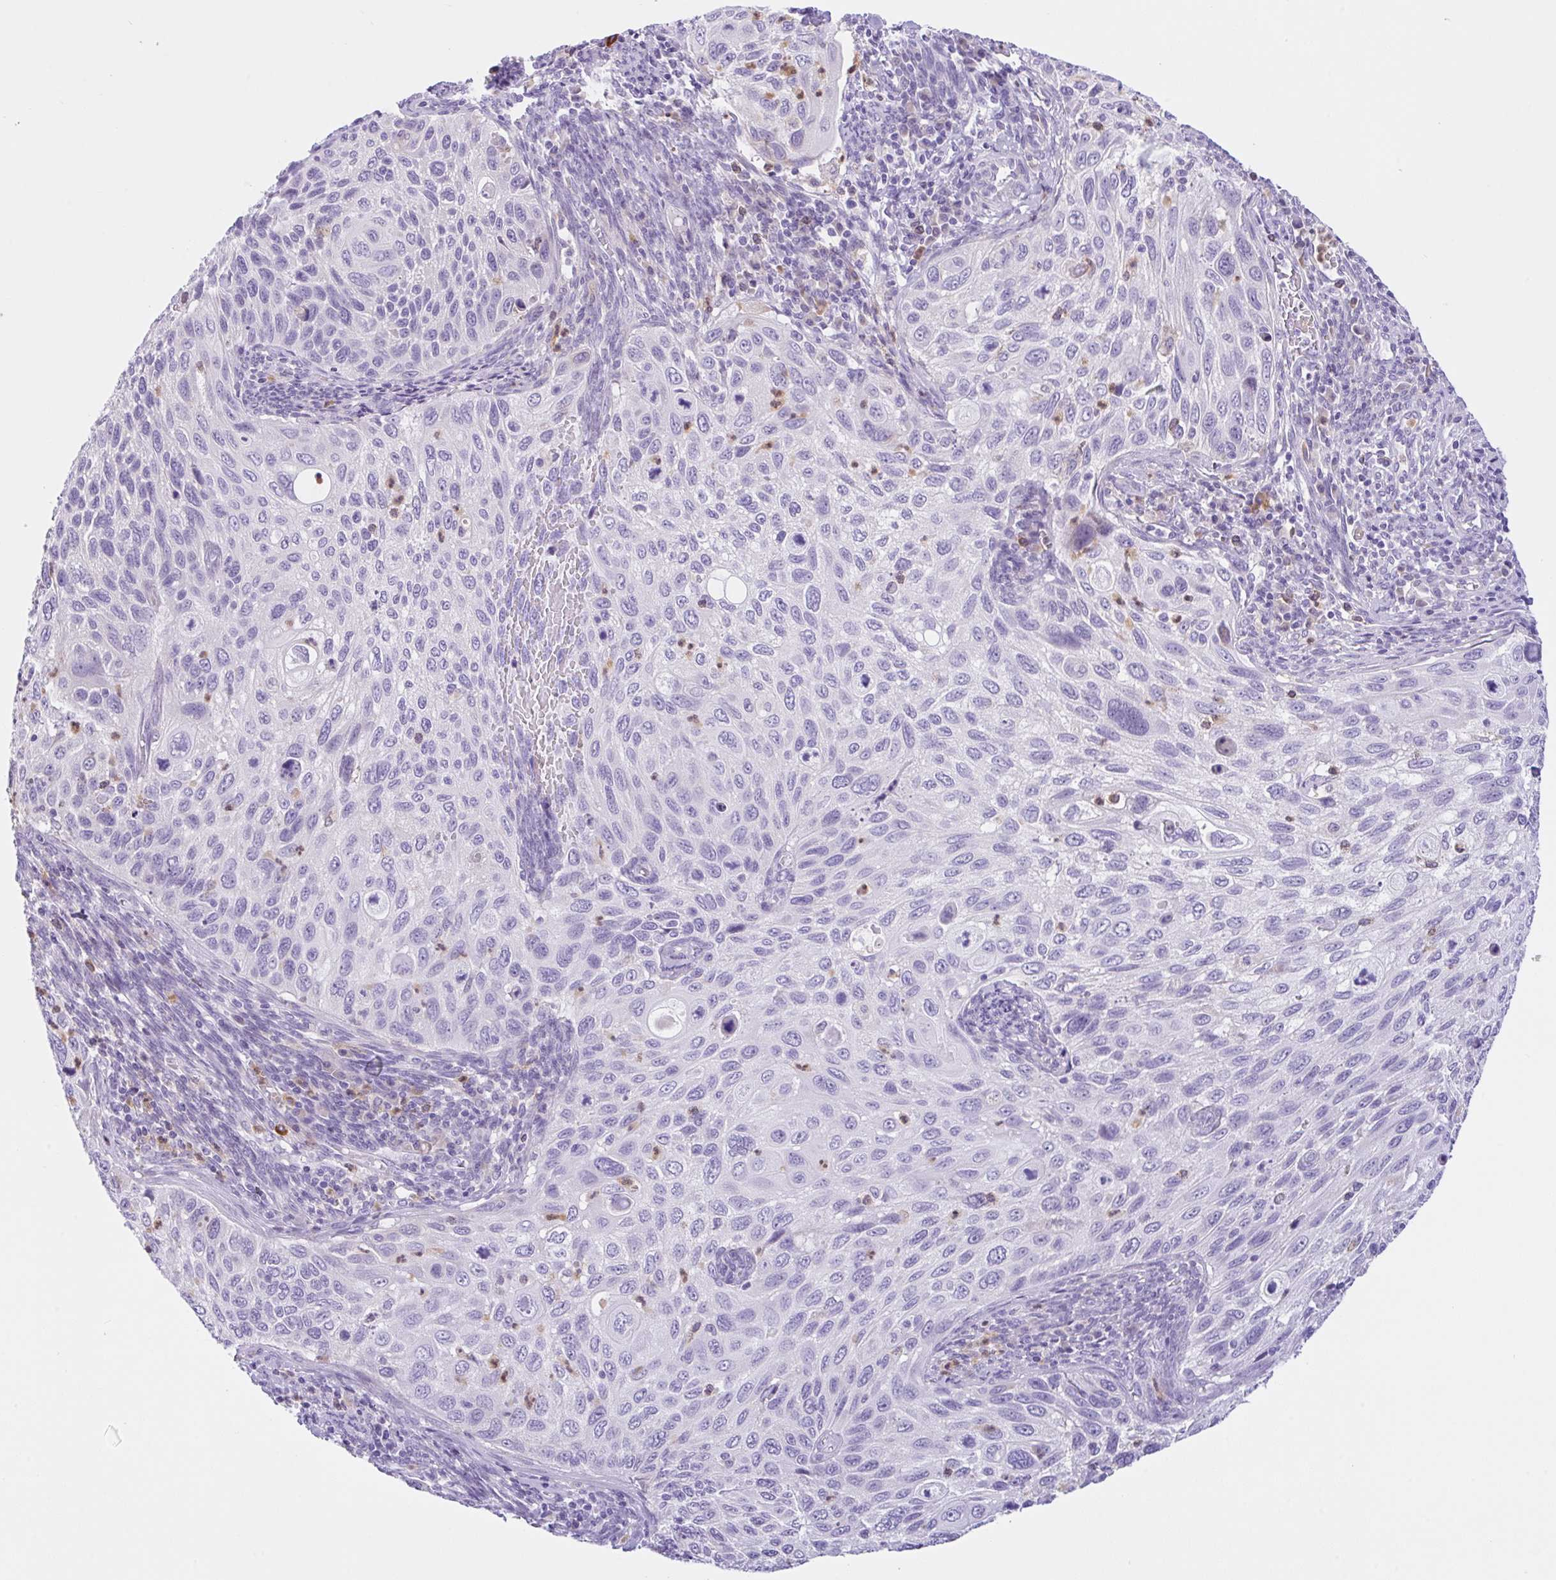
{"staining": {"intensity": "negative", "quantity": "none", "location": "none"}, "tissue": "cervical cancer", "cell_type": "Tumor cells", "image_type": "cancer", "snomed": [{"axis": "morphology", "description": "Squamous cell carcinoma, NOS"}, {"axis": "topography", "description": "Cervix"}], "caption": "High magnification brightfield microscopy of cervical cancer (squamous cell carcinoma) stained with DAB (3,3'-diaminobenzidine) (brown) and counterstained with hematoxylin (blue): tumor cells show no significant positivity.", "gene": "NCF1", "patient": {"sex": "female", "age": 70}}